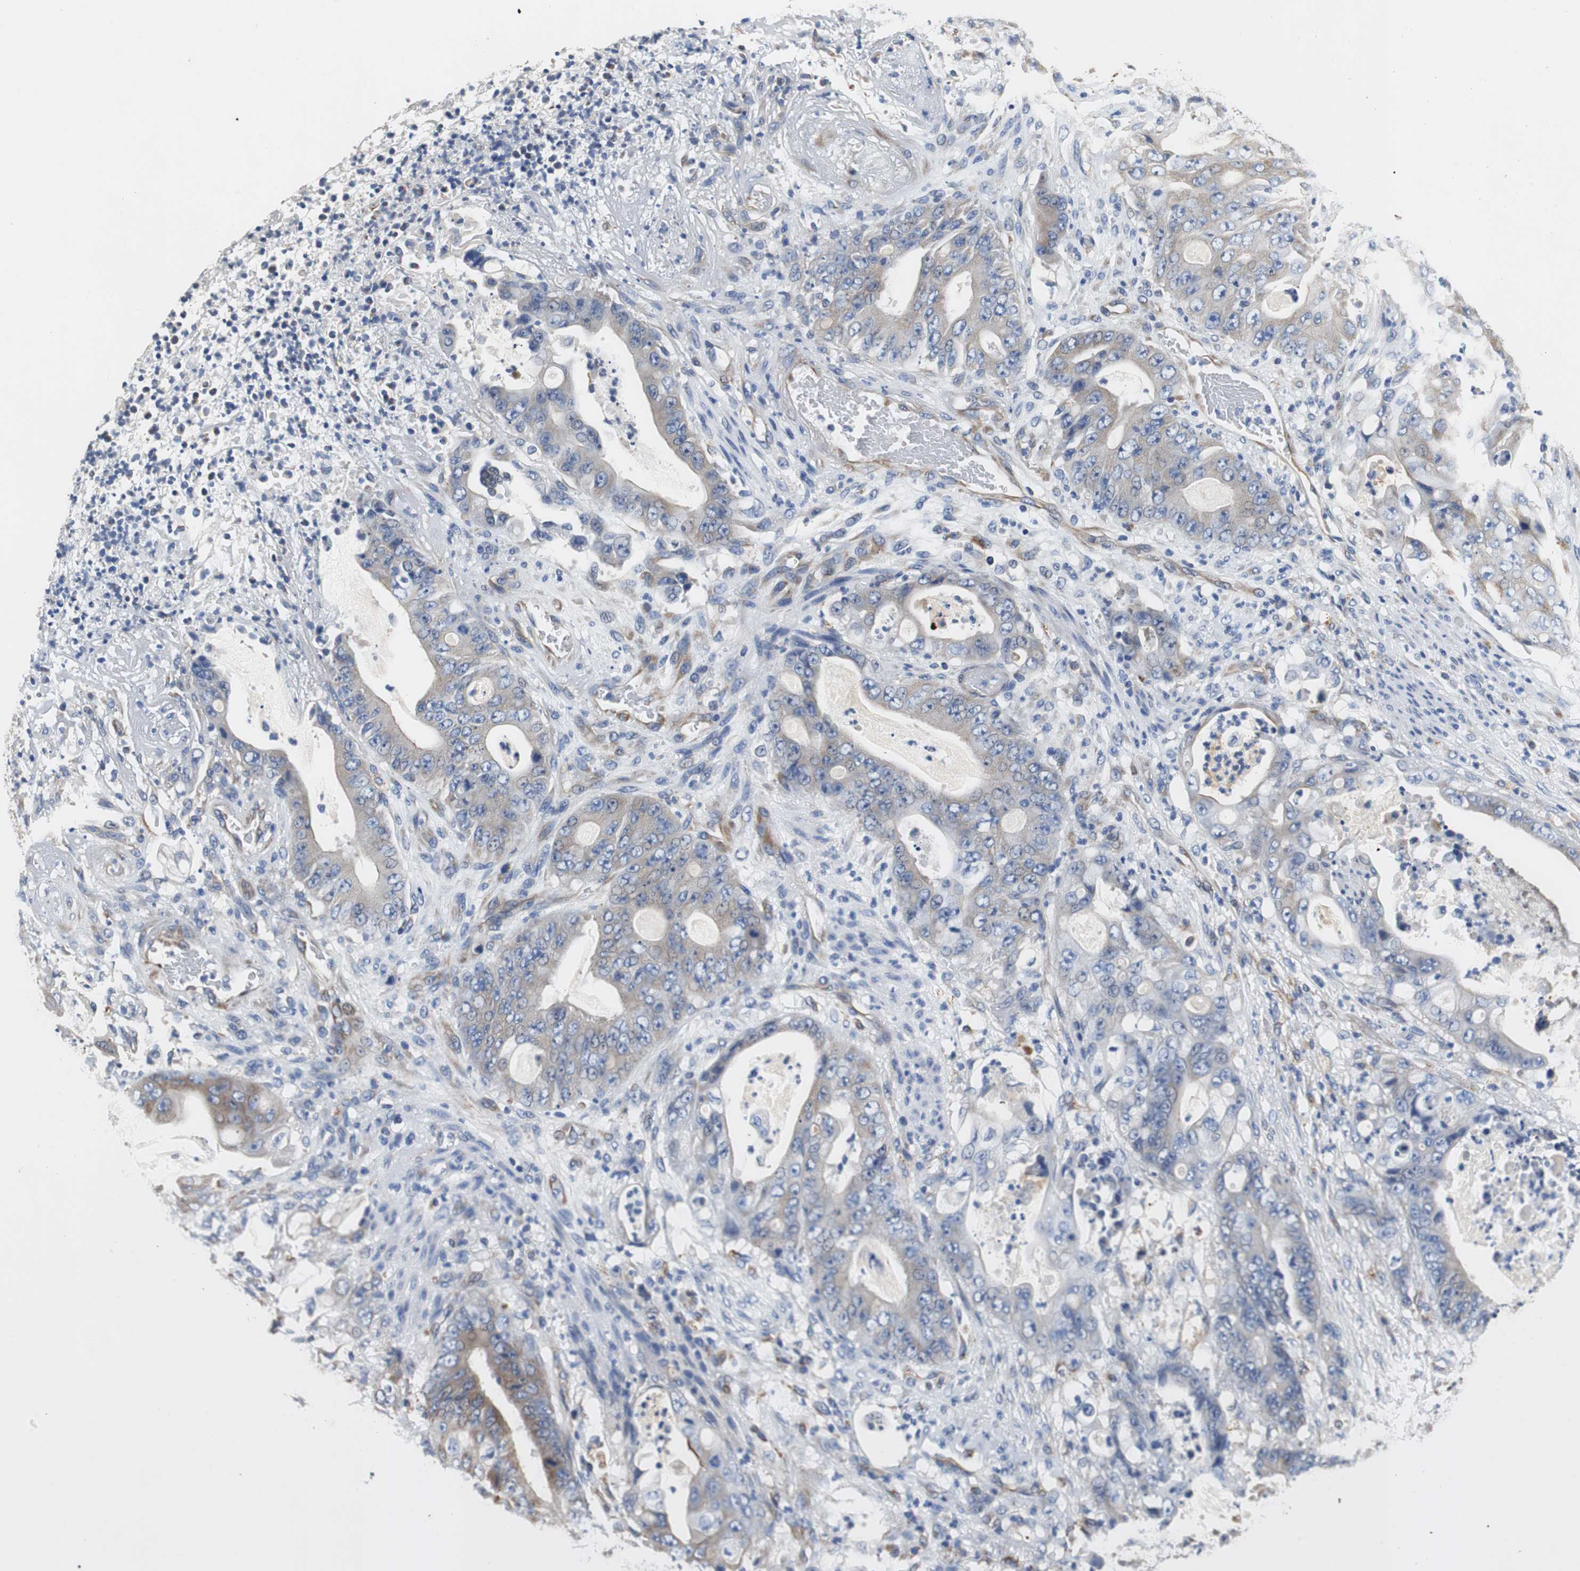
{"staining": {"intensity": "weak", "quantity": "<25%", "location": "cytoplasmic/membranous"}, "tissue": "stomach cancer", "cell_type": "Tumor cells", "image_type": "cancer", "snomed": [{"axis": "morphology", "description": "Adenocarcinoma, NOS"}, {"axis": "topography", "description": "Stomach"}], "caption": "Immunohistochemistry histopathology image of adenocarcinoma (stomach) stained for a protein (brown), which reveals no positivity in tumor cells.", "gene": "PCK1", "patient": {"sex": "female", "age": 73}}